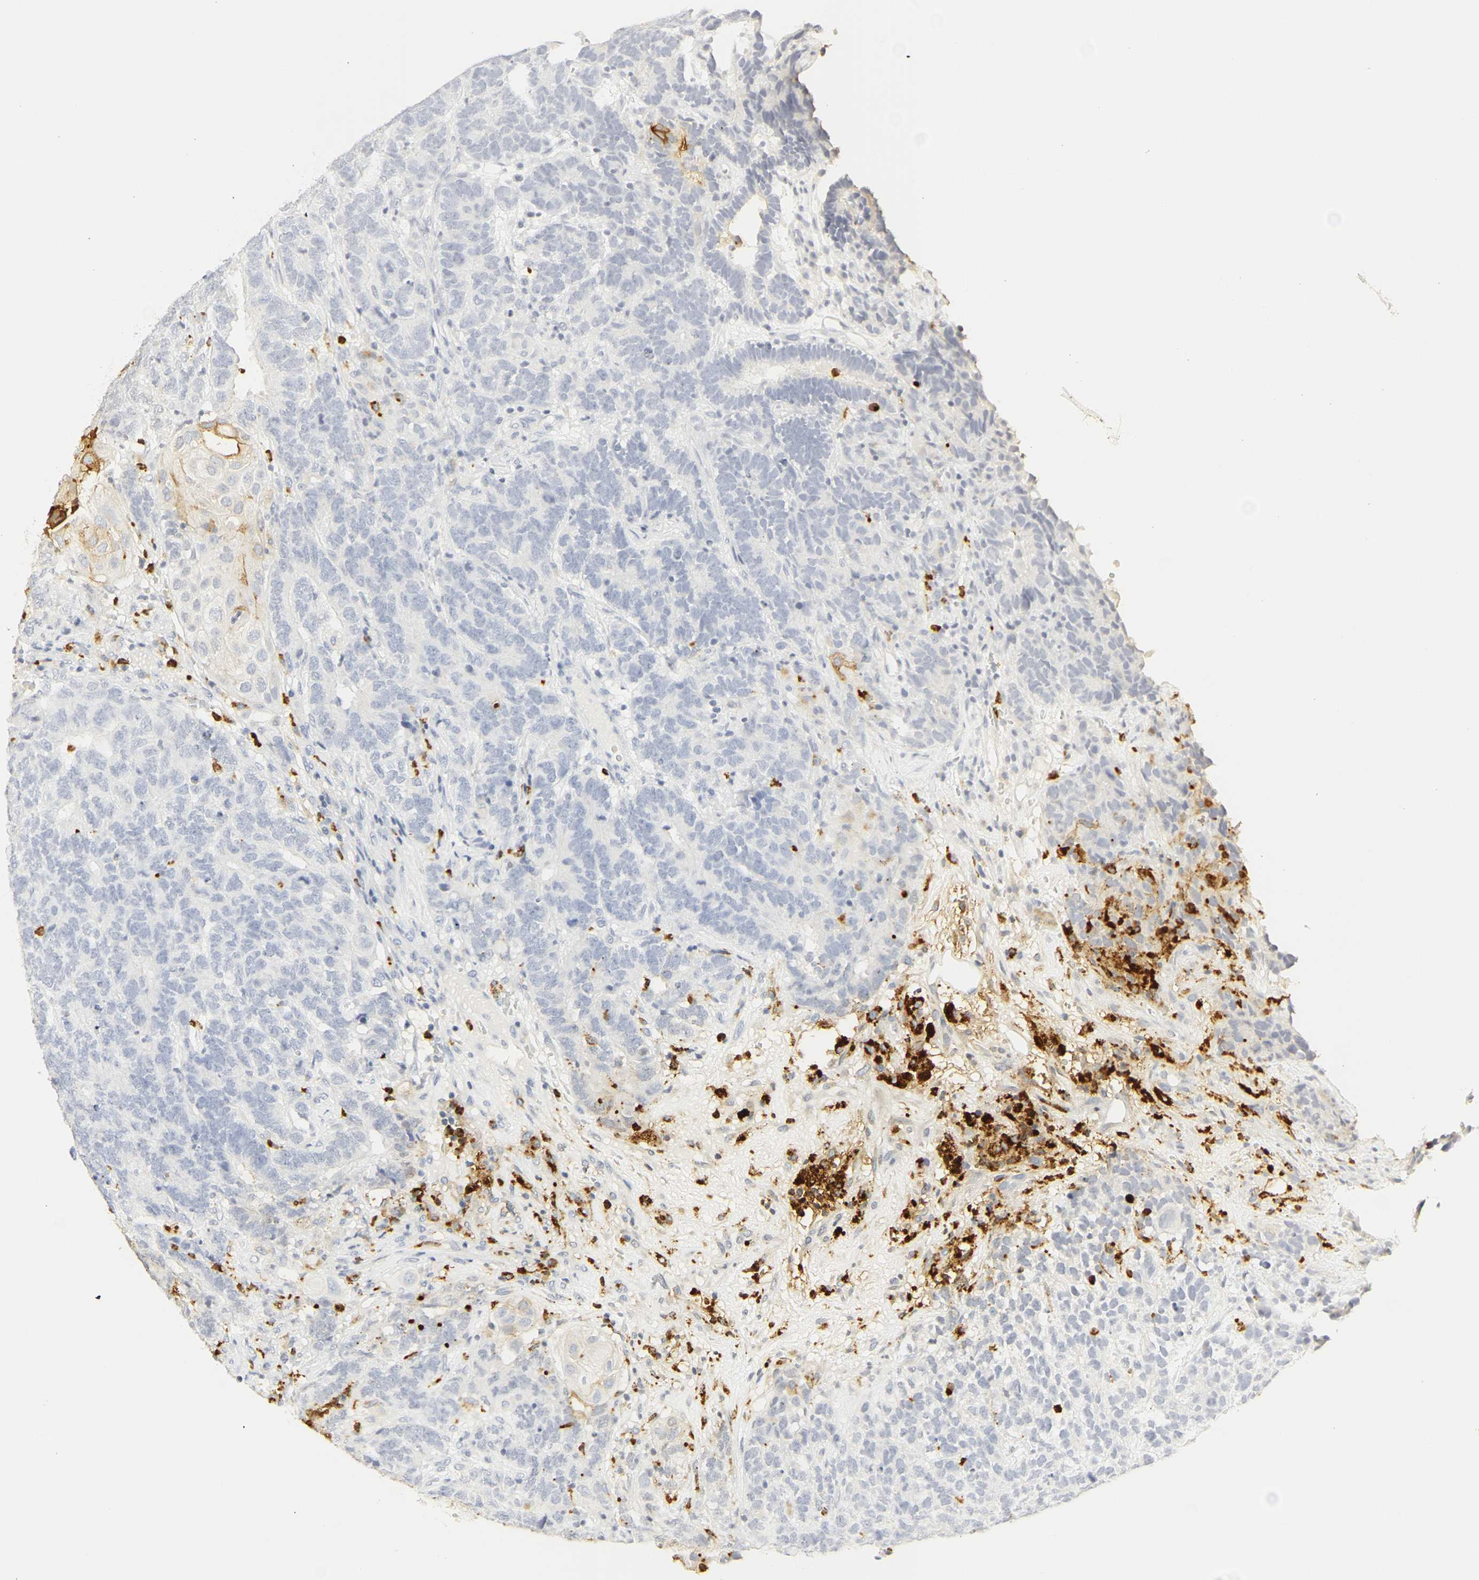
{"staining": {"intensity": "moderate", "quantity": "<25%", "location": "cytoplasmic/membranous"}, "tissue": "testis cancer", "cell_type": "Tumor cells", "image_type": "cancer", "snomed": [{"axis": "morphology", "description": "Carcinoma, Embryonal, NOS"}, {"axis": "topography", "description": "Testis"}], "caption": "Immunohistochemical staining of testis cancer exhibits low levels of moderate cytoplasmic/membranous protein expression in about <25% of tumor cells.", "gene": "CEACAM5", "patient": {"sex": "male", "age": 26}}